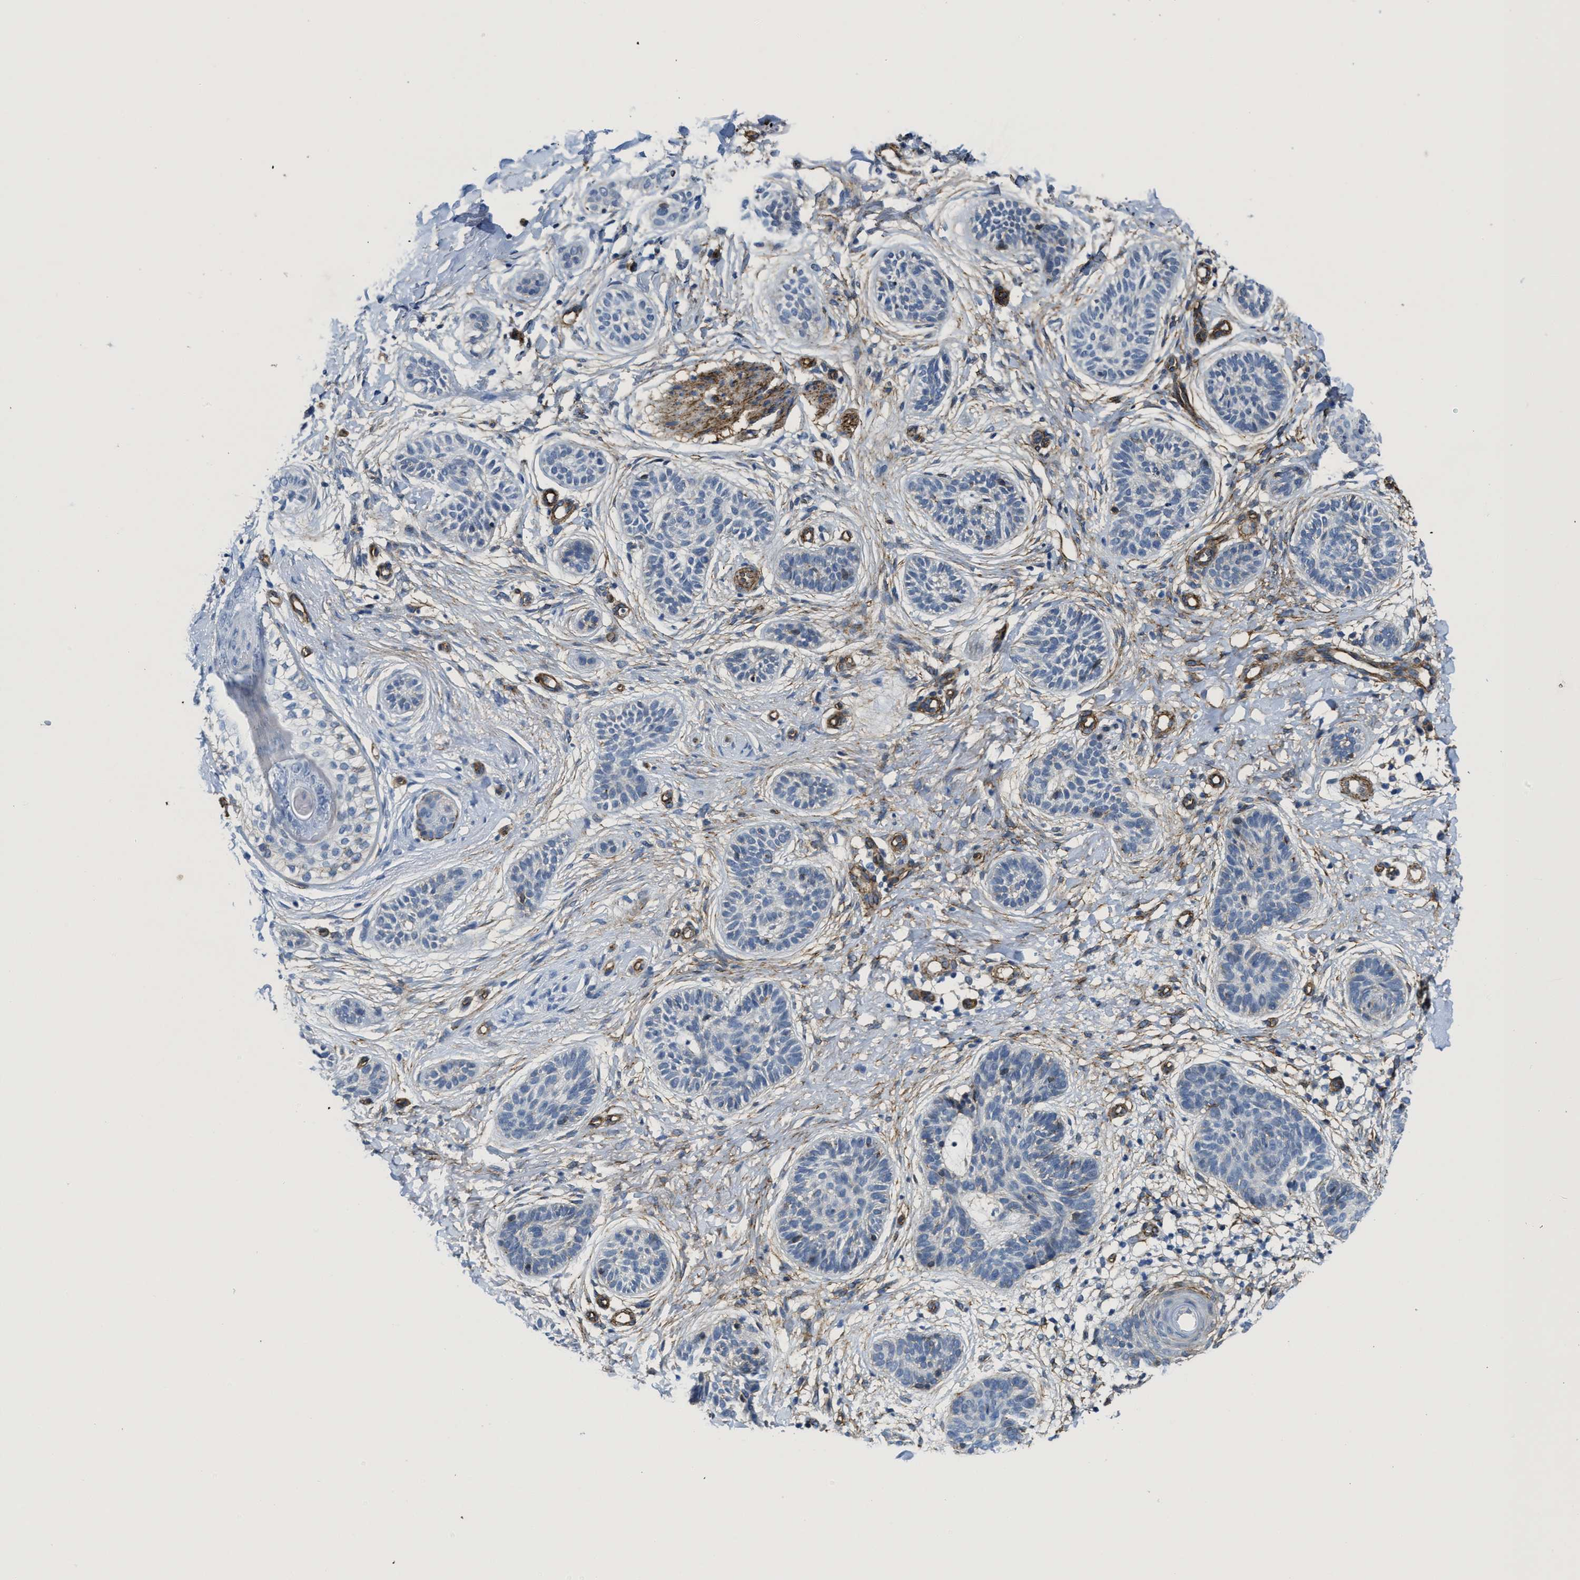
{"staining": {"intensity": "negative", "quantity": "none", "location": "none"}, "tissue": "skin cancer", "cell_type": "Tumor cells", "image_type": "cancer", "snomed": [{"axis": "morphology", "description": "Normal tissue, NOS"}, {"axis": "morphology", "description": "Basal cell carcinoma"}, {"axis": "topography", "description": "Skin"}], "caption": "A high-resolution histopathology image shows IHC staining of skin basal cell carcinoma, which shows no significant staining in tumor cells.", "gene": "NAB1", "patient": {"sex": "male", "age": 63}}